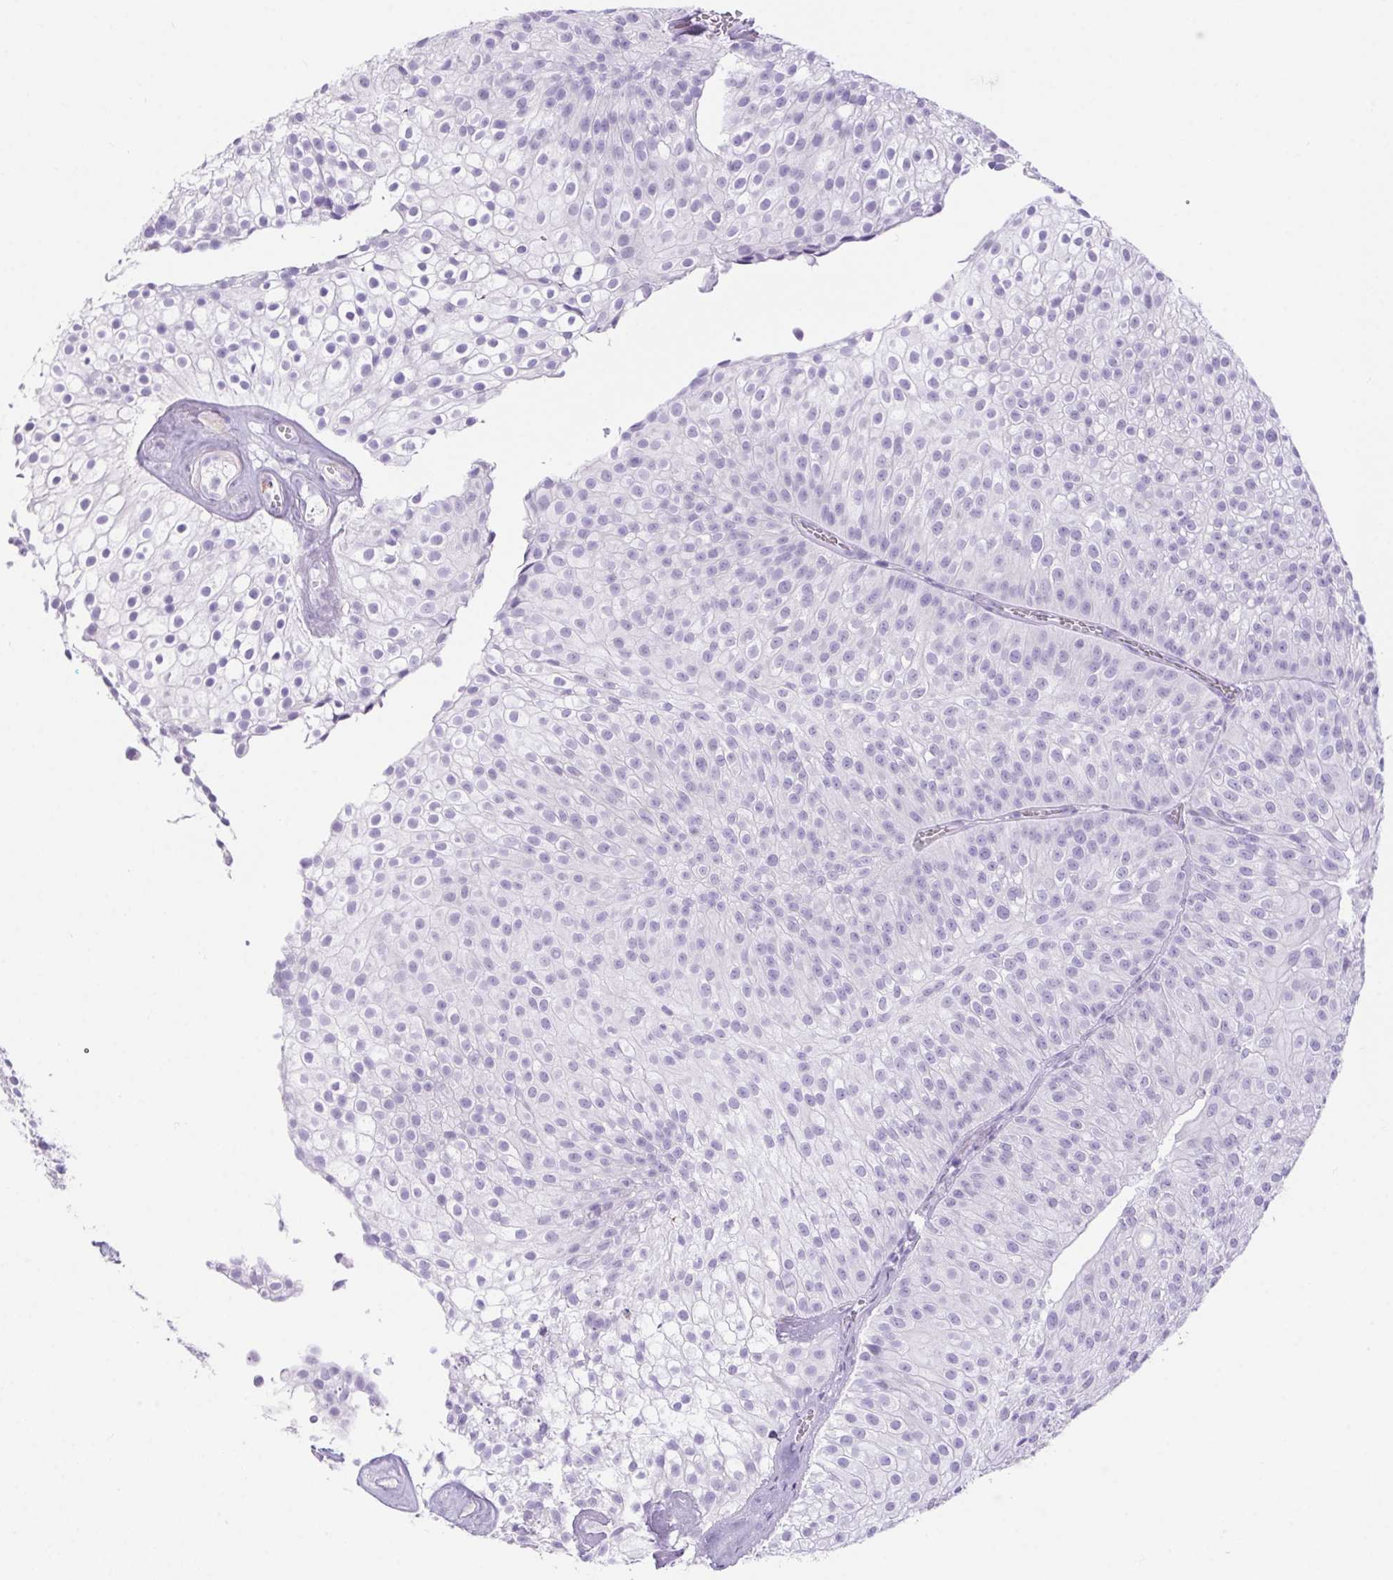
{"staining": {"intensity": "negative", "quantity": "none", "location": "none"}, "tissue": "urothelial cancer", "cell_type": "Tumor cells", "image_type": "cancer", "snomed": [{"axis": "morphology", "description": "Urothelial carcinoma, Low grade"}, {"axis": "topography", "description": "Urinary bladder"}], "caption": "Urothelial cancer was stained to show a protein in brown. There is no significant staining in tumor cells.", "gene": "ERP27", "patient": {"sex": "male", "age": 70}}